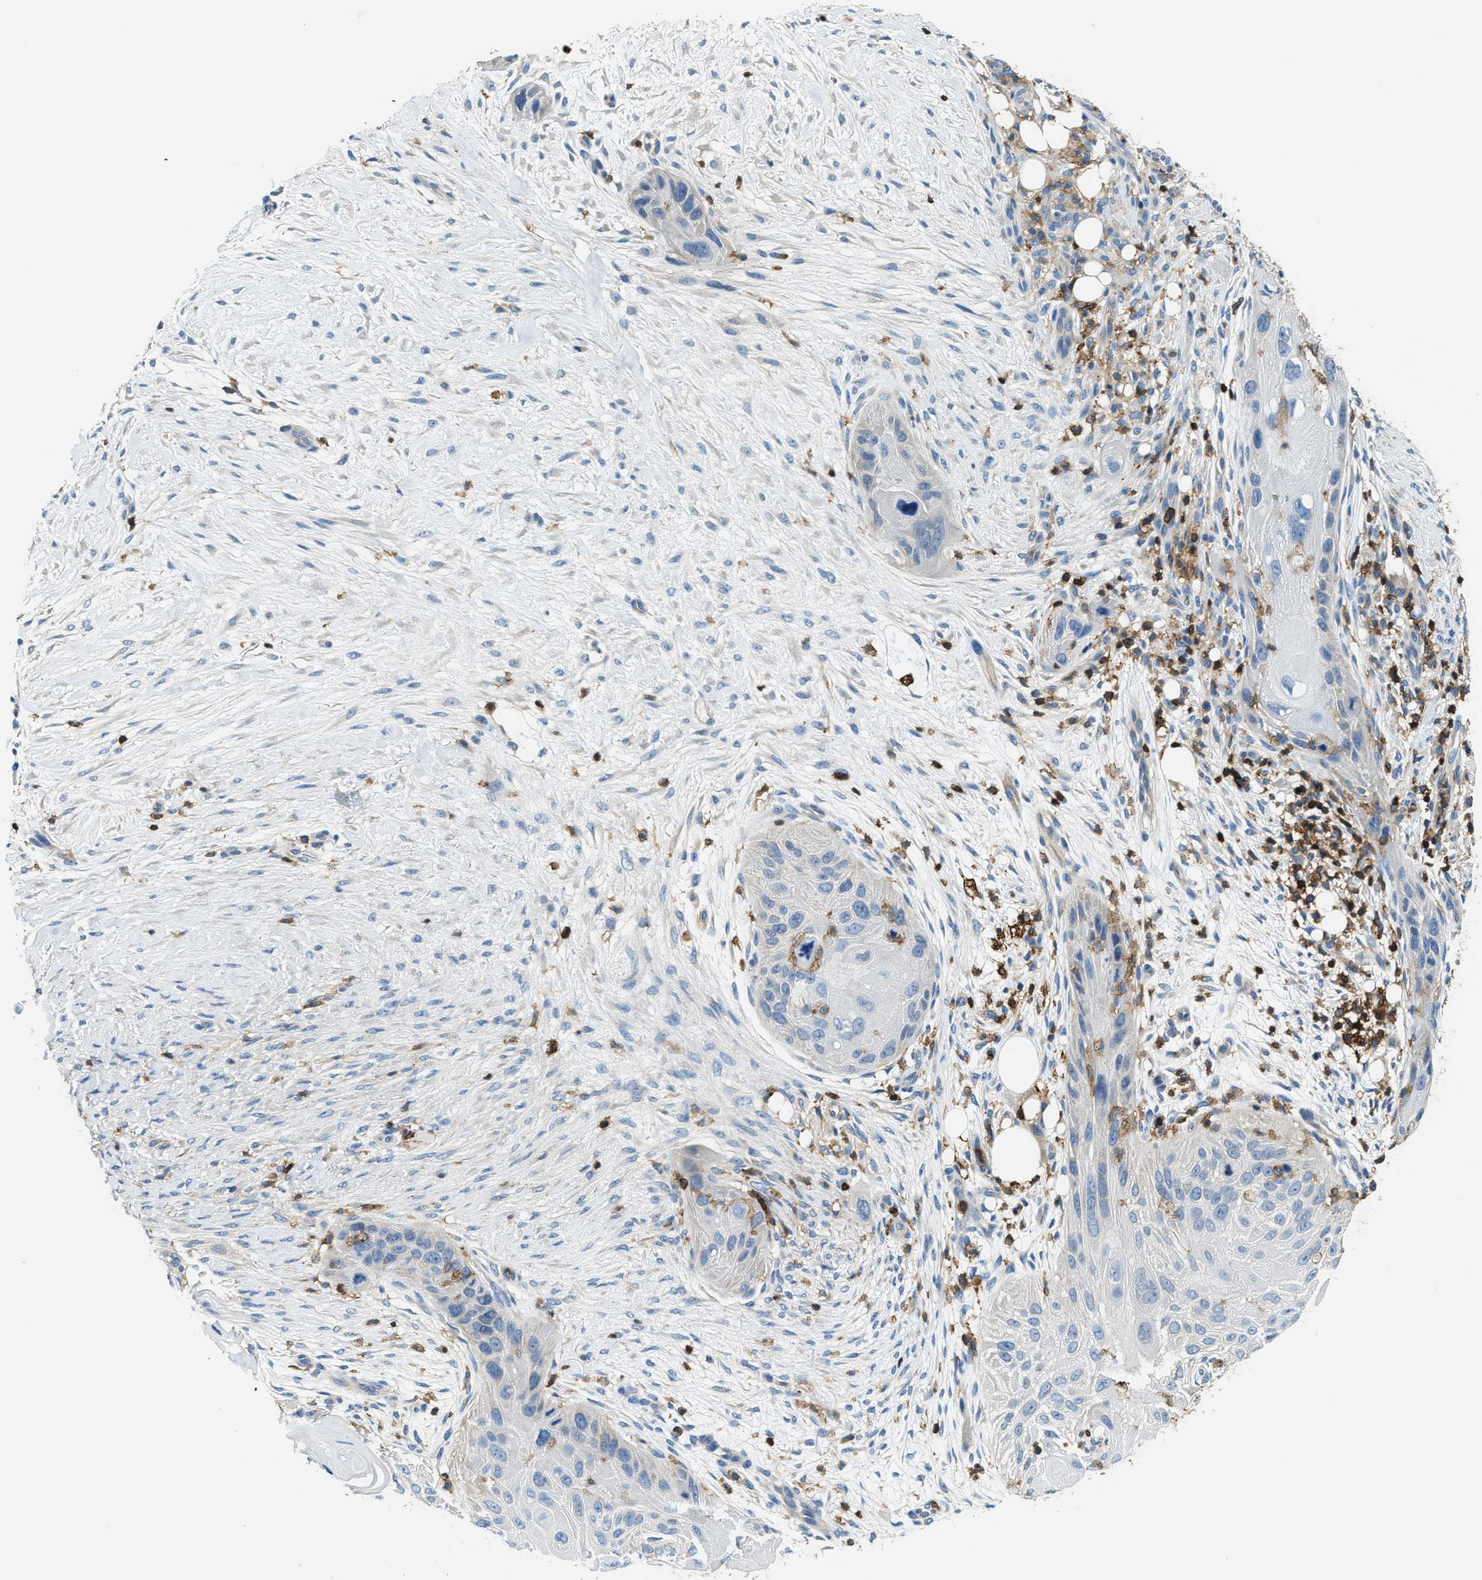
{"staining": {"intensity": "negative", "quantity": "none", "location": "none"}, "tissue": "skin cancer", "cell_type": "Tumor cells", "image_type": "cancer", "snomed": [{"axis": "morphology", "description": "Squamous cell carcinoma, NOS"}, {"axis": "topography", "description": "Skin"}], "caption": "Human skin squamous cell carcinoma stained for a protein using IHC exhibits no staining in tumor cells.", "gene": "MYO1G", "patient": {"sex": "female", "age": 77}}